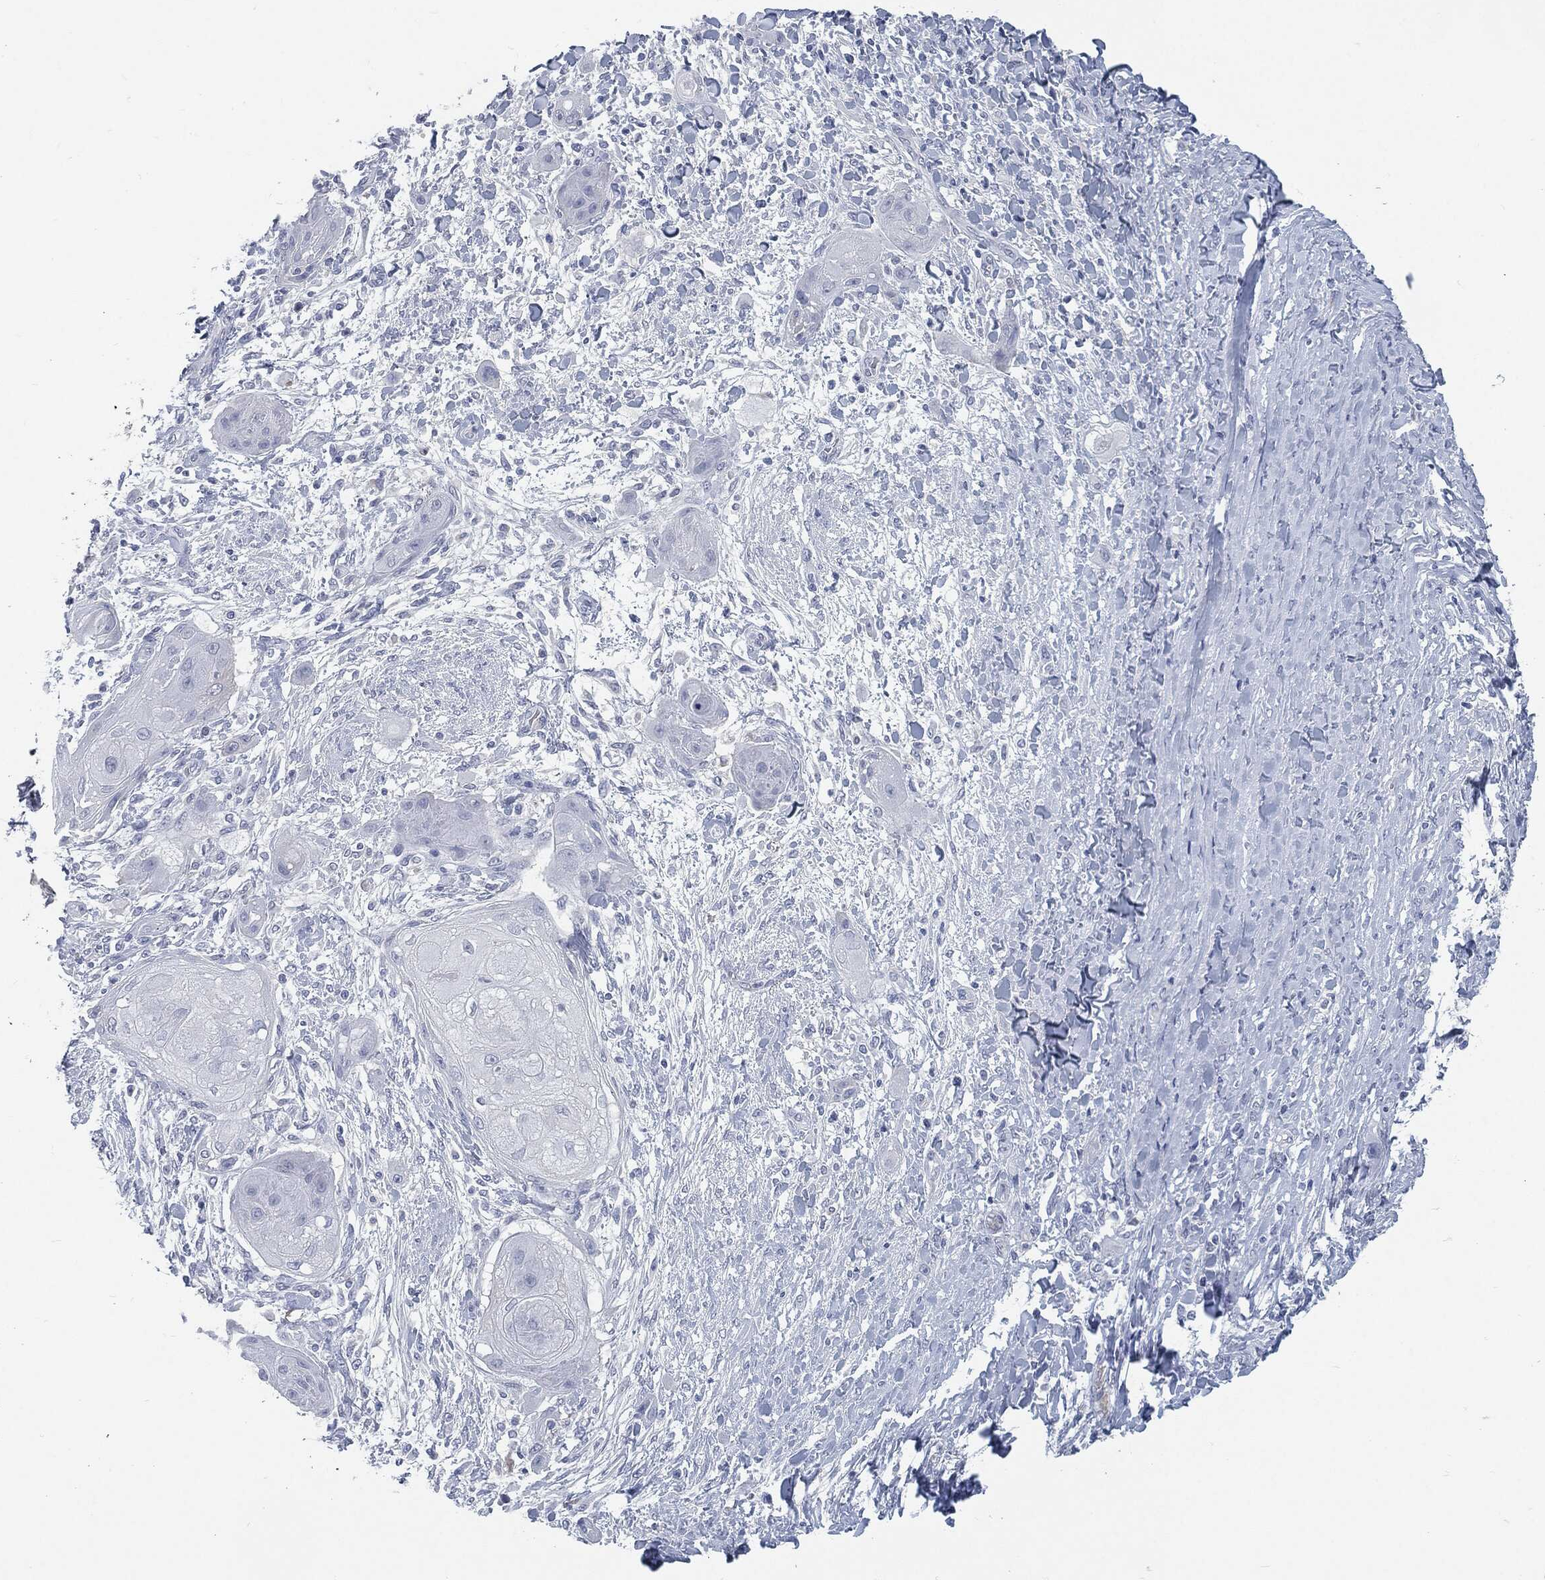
{"staining": {"intensity": "negative", "quantity": "none", "location": "none"}, "tissue": "skin cancer", "cell_type": "Tumor cells", "image_type": "cancer", "snomed": [{"axis": "morphology", "description": "Squamous cell carcinoma, NOS"}, {"axis": "topography", "description": "Skin"}], "caption": "Tumor cells show no significant protein expression in skin cancer (squamous cell carcinoma).", "gene": "MST1", "patient": {"sex": "male", "age": 62}}